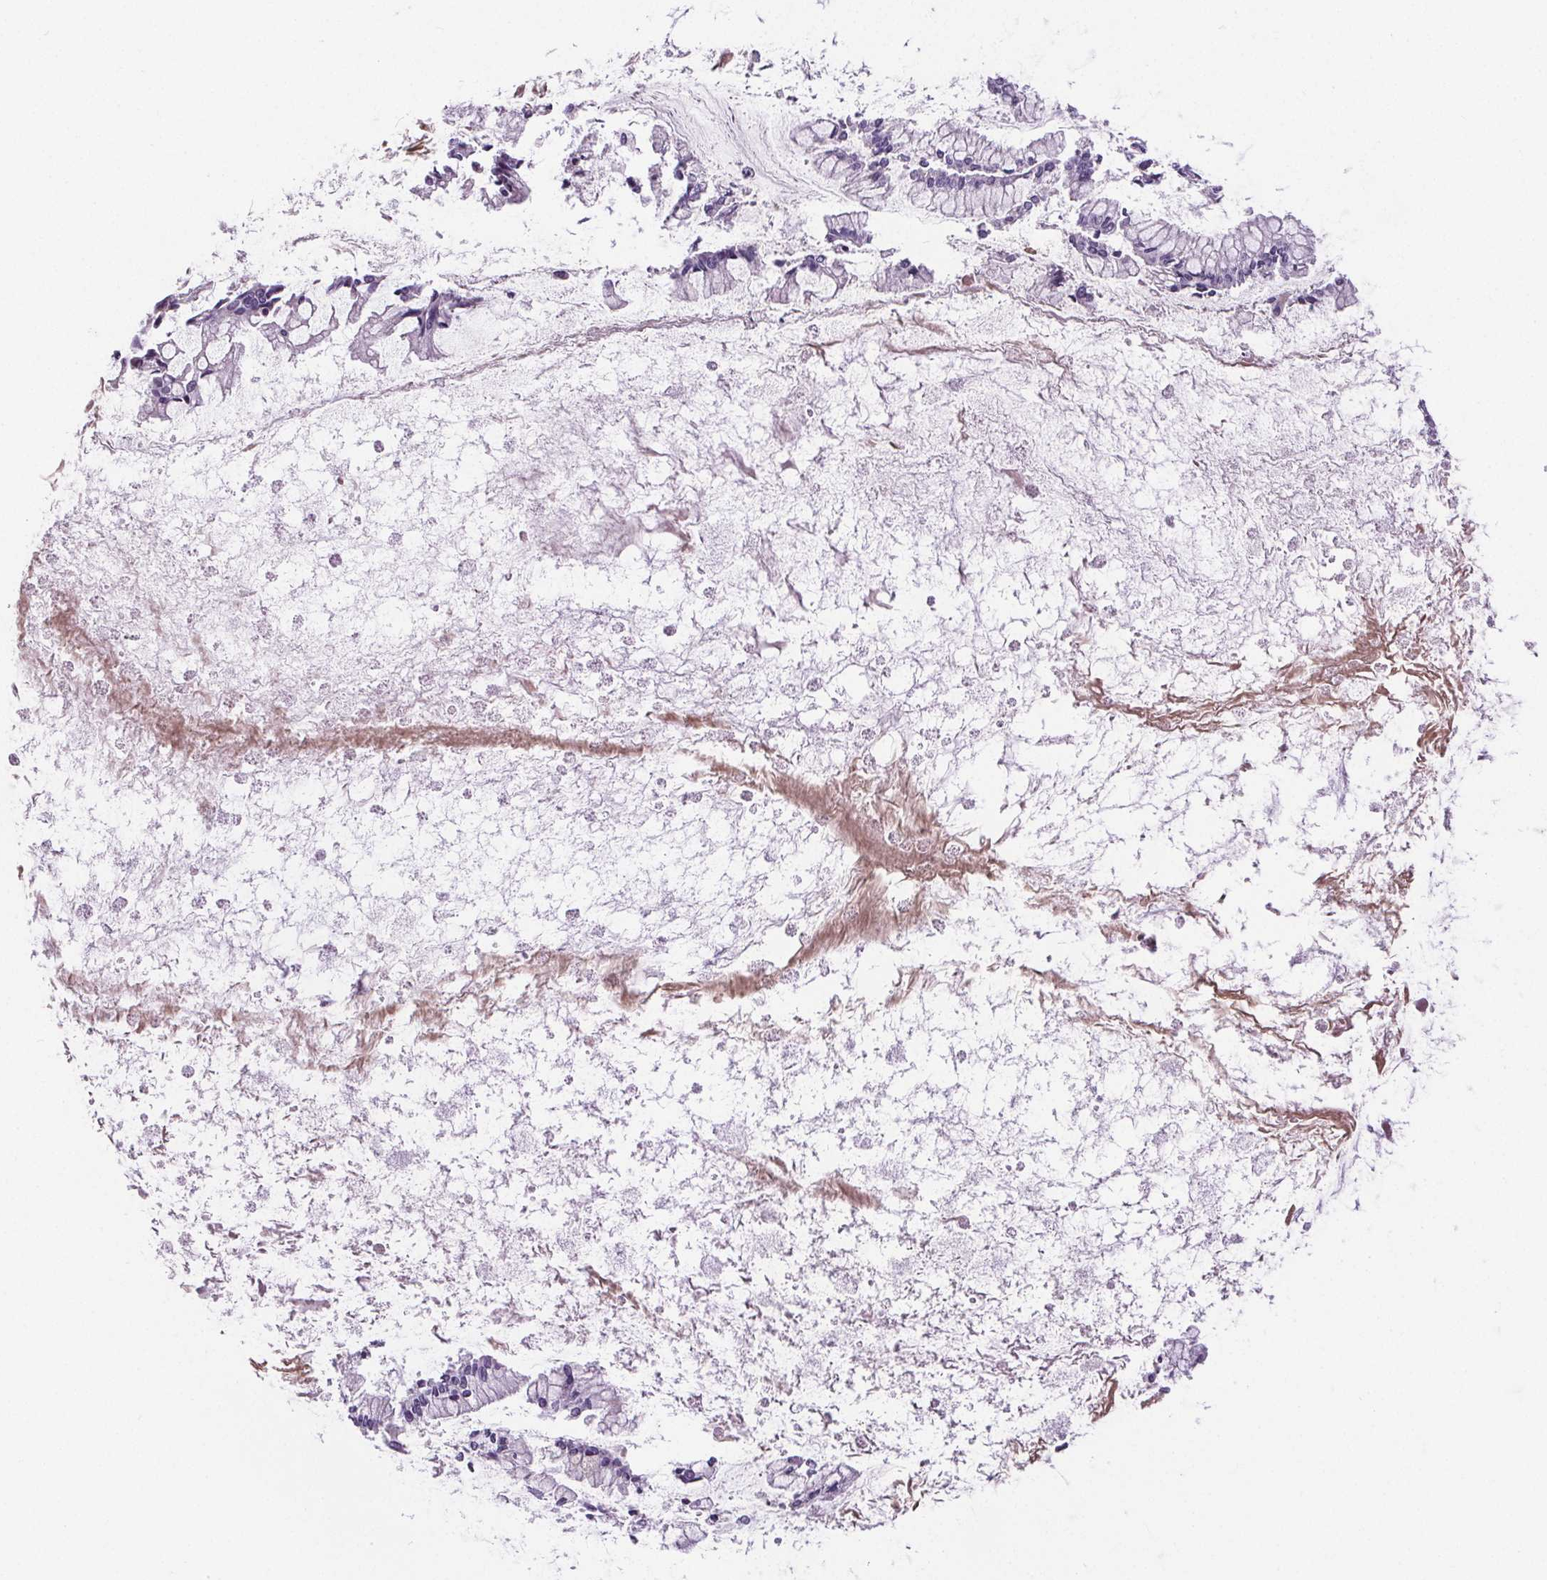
{"staining": {"intensity": "negative", "quantity": "none", "location": "none"}, "tissue": "ovarian cancer", "cell_type": "Tumor cells", "image_type": "cancer", "snomed": [{"axis": "morphology", "description": "Cystadenocarcinoma, mucinous, NOS"}, {"axis": "topography", "description": "Ovary"}], "caption": "Ovarian cancer (mucinous cystadenocarcinoma) was stained to show a protein in brown. There is no significant positivity in tumor cells.", "gene": "CD5L", "patient": {"sex": "female", "age": 67}}